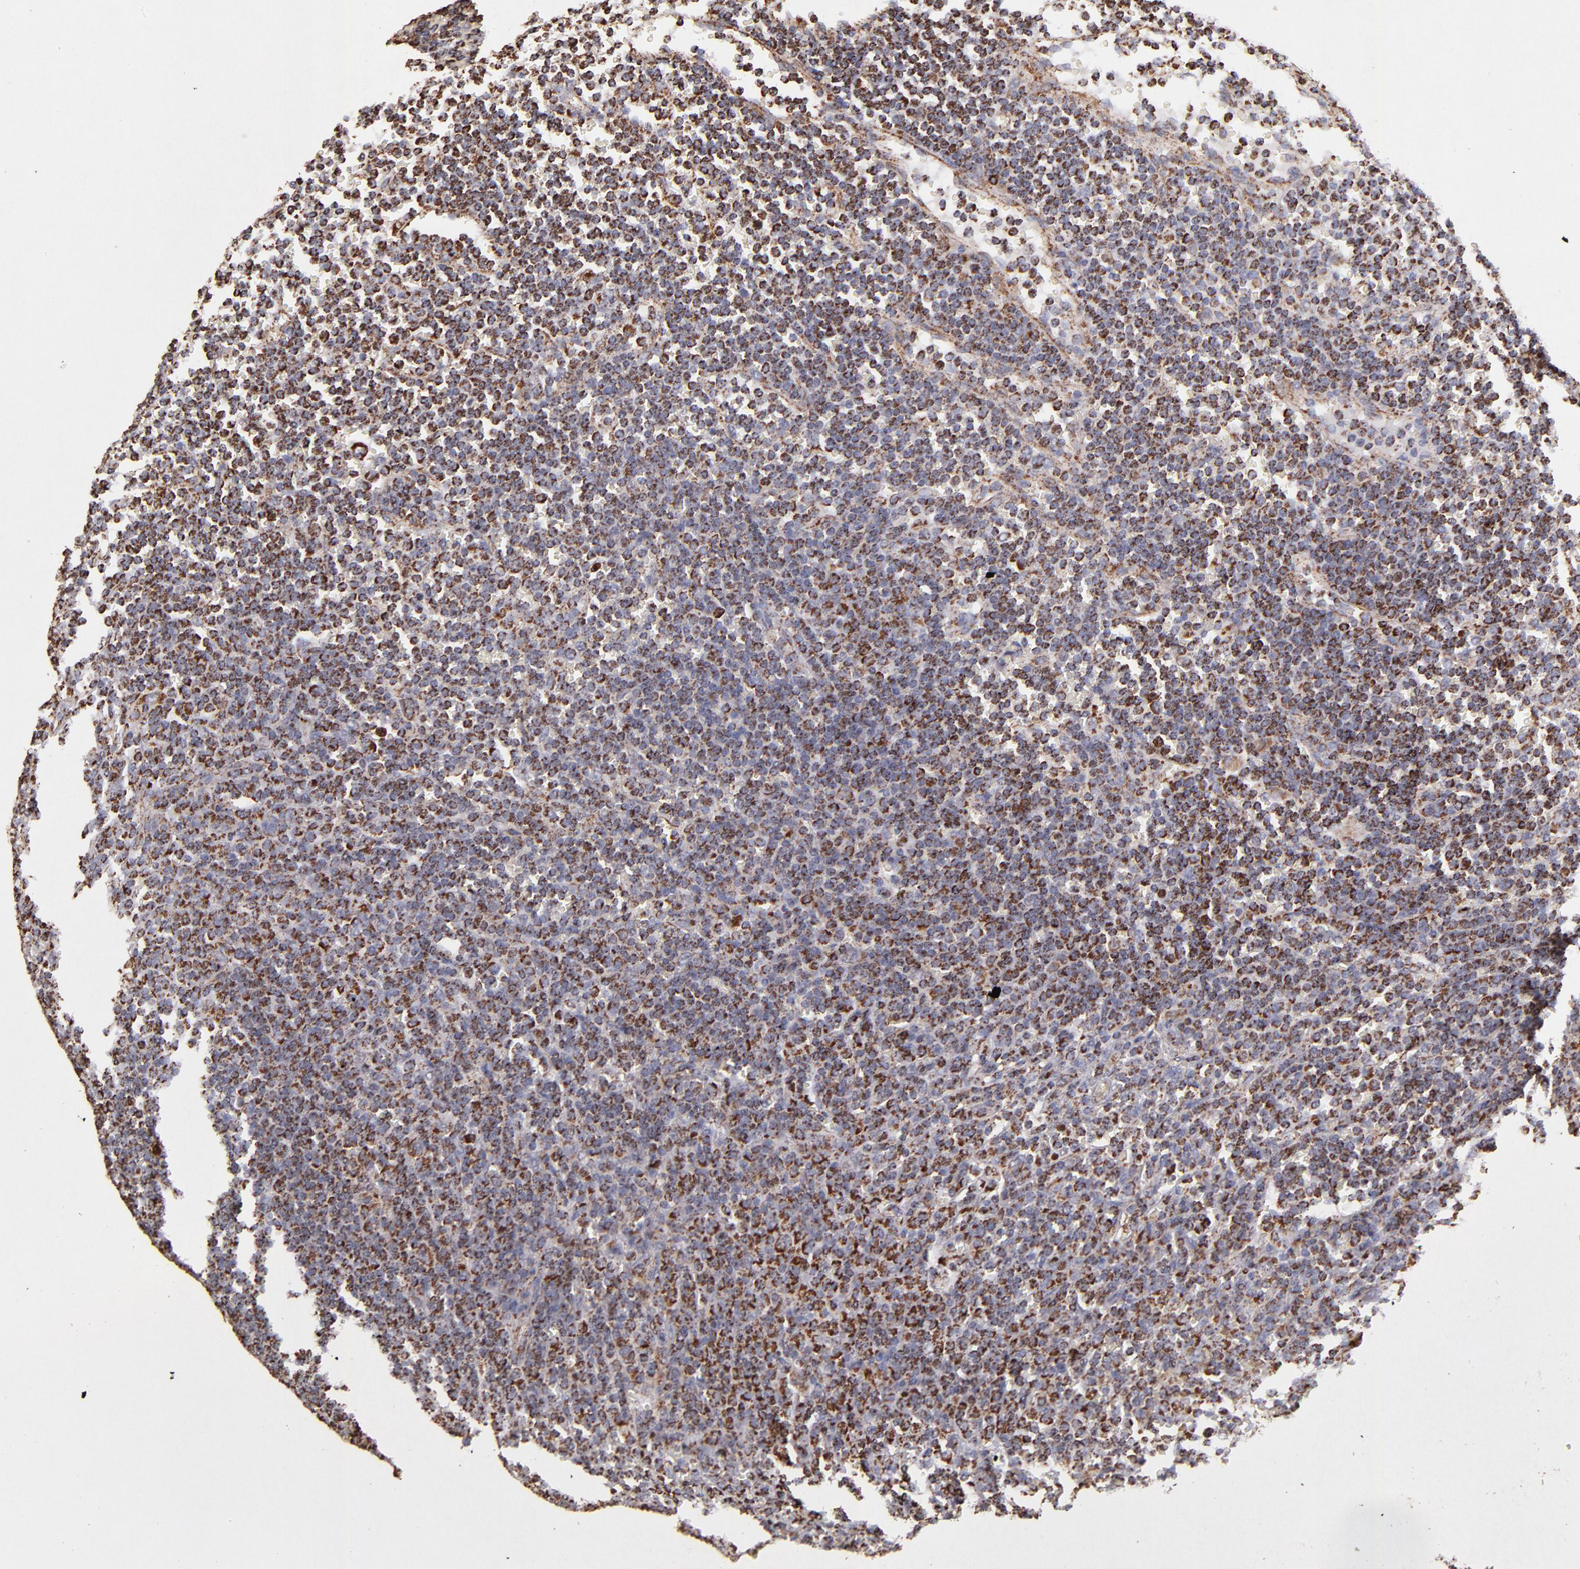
{"staining": {"intensity": "moderate", "quantity": ">75%", "location": "cytoplasmic/membranous"}, "tissue": "lymphoma", "cell_type": "Tumor cells", "image_type": "cancer", "snomed": [{"axis": "morphology", "description": "Malignant lymphoma, non-Hodgkin's type, Low grade"}, {"axis": "topography", "description": "Spleen"}], "caption": "Low-grade malignant lymphoma, non-Hodgkin's type was stained to show a protein in brown. There is medium levels of moderate cytoplasmic/membranous positivity in about >75% of tumor cells.", "gene": "DLST", "patient": {"sex": "male", "age": 80}}